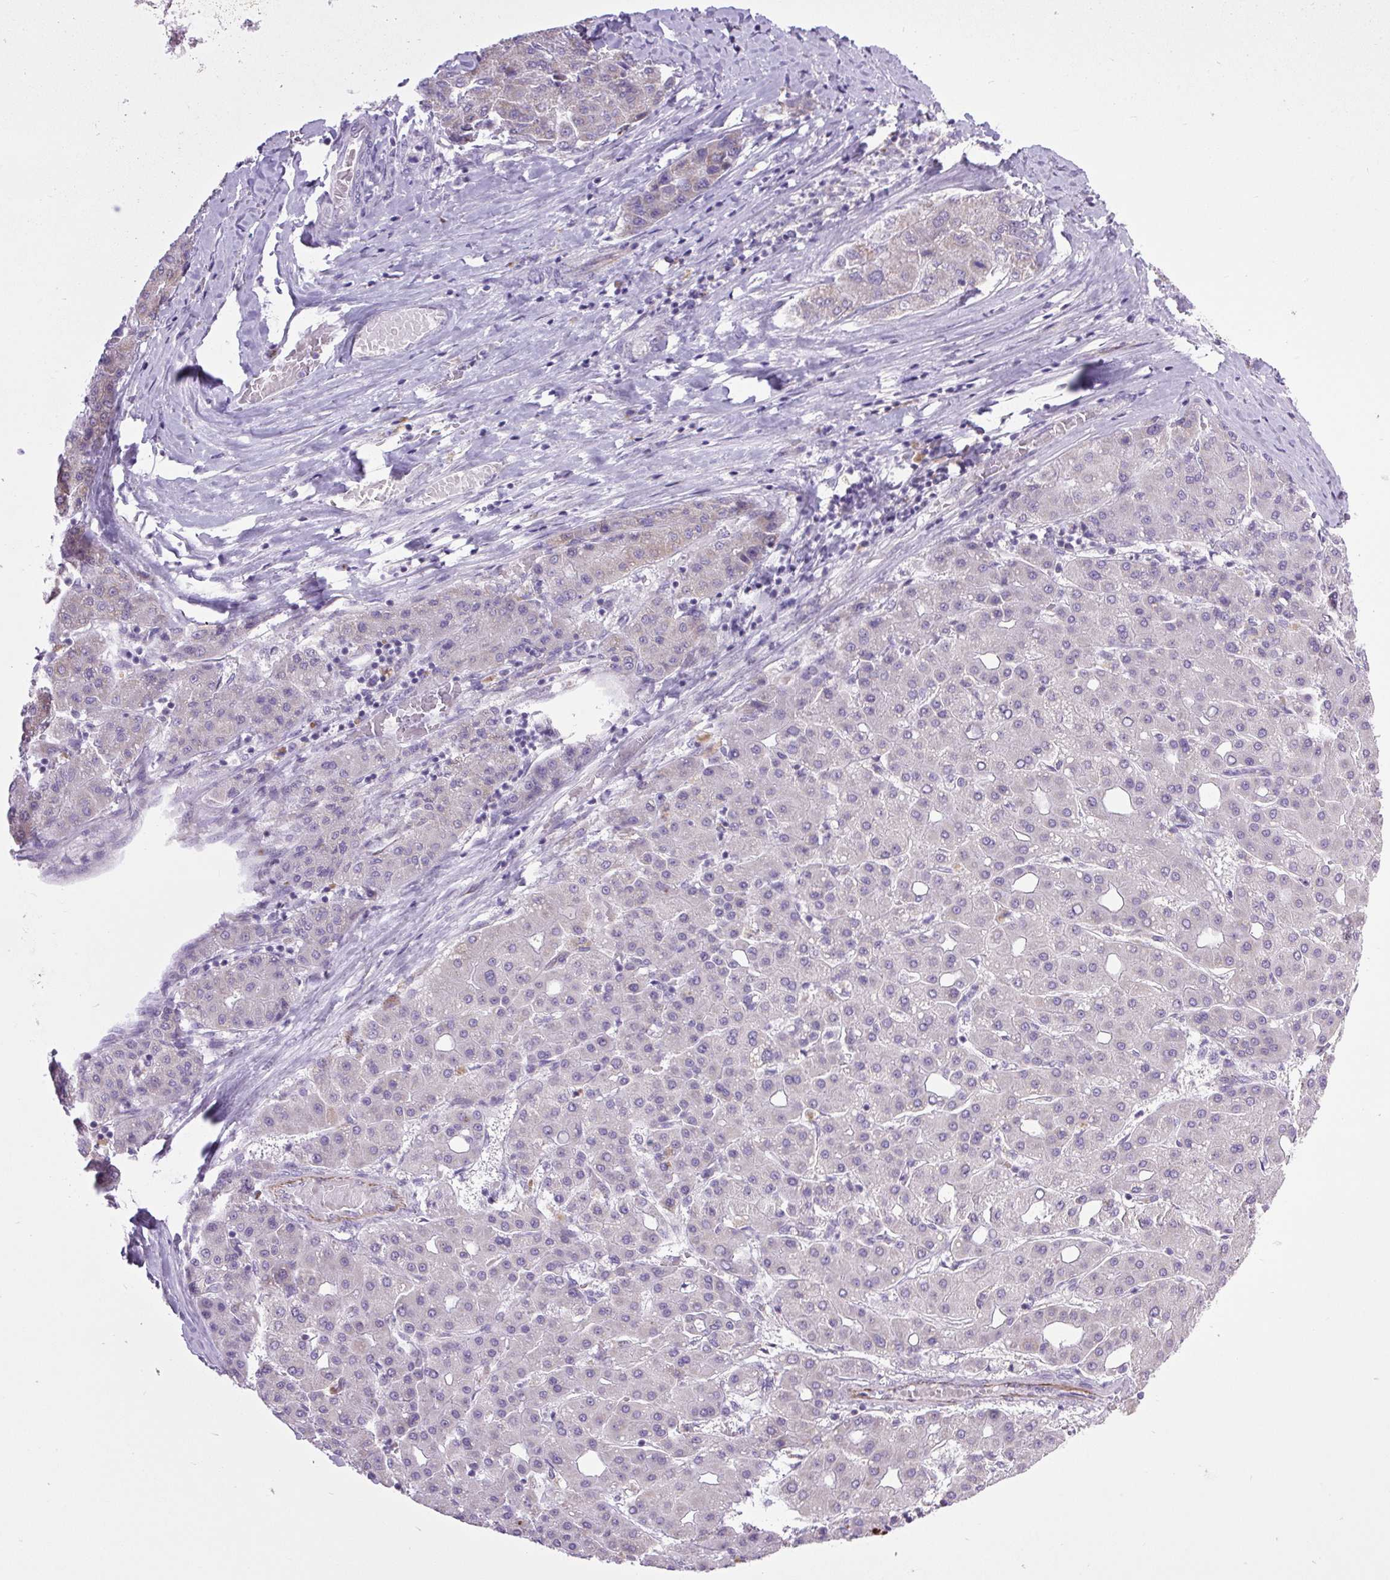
{"staining": {"intensity": "negative", "quantity": "none", "location": "none"}, "tissue": "liver cancer", "cell_type": "Tumor cells", "image_type": "cancer", "snomed": [{"axis": "morphology", "description": "Carcinoma, Hepatocellular, NOS"}, {"axis": "topography", "description": "Liver"}], "caption": "Protein analysis of liver cancer shows no significant positivity in tumor cells.", "gene": "RNASE10", "patient": {"sex": "male", "age": 65}}